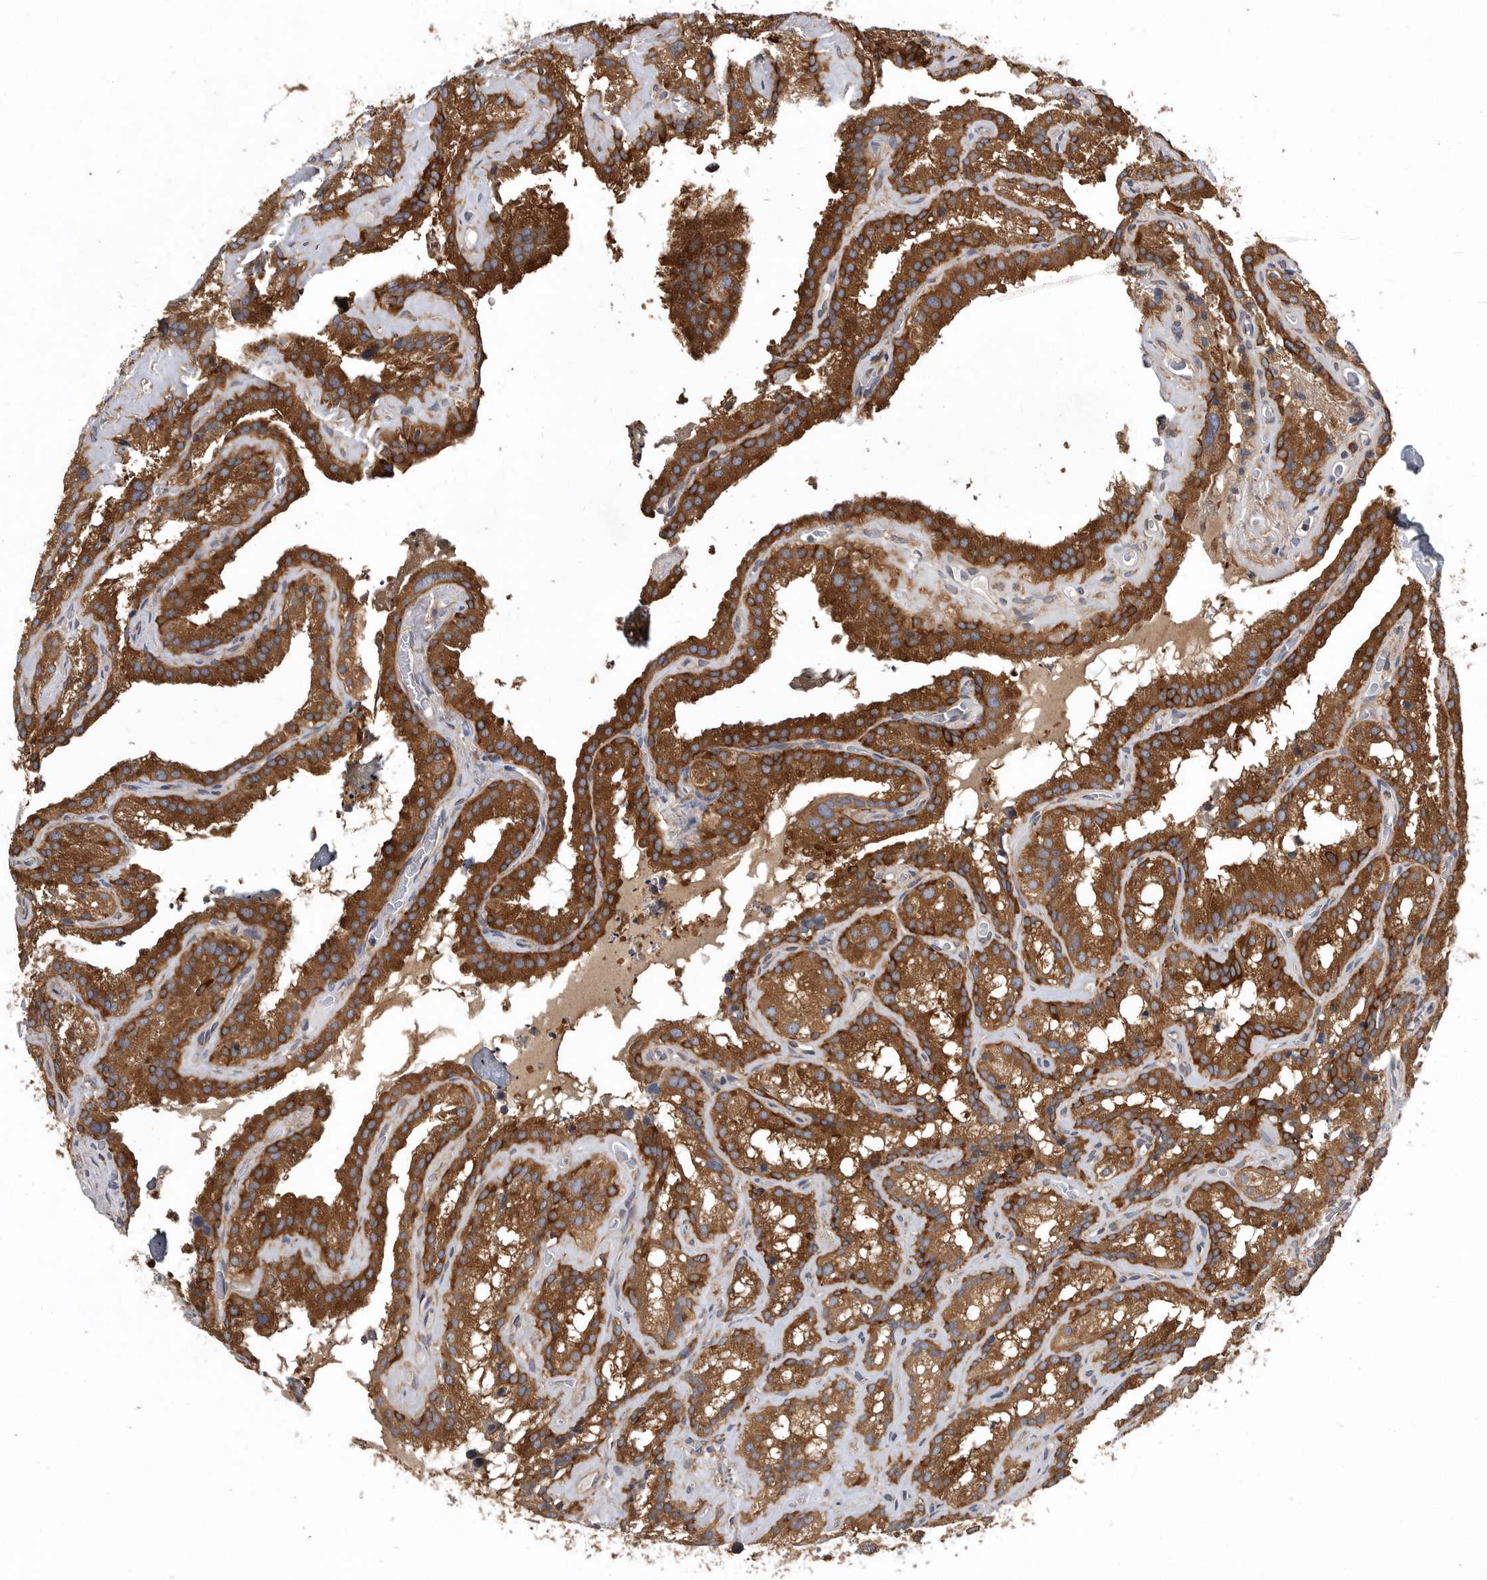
{"staining": {"intensity": "strong", "quantity": ">75%", "location": "cytoplasmic/membranous"}, "tissue": "seminal vesicle", "cell_type": "Glandular cells", "image_type": "normal", "snomed": [{"axis": "morphology", "description": "Normal tissue, NOS"}, {"axis": "topography", "description": "Prostate"}, {"axis": "topography", "description": "Seminal veicle"}], "caption": "Immunohistochemical staining of normal human seminal vesicle demonstrates strong cytoplasmic/membranous protein staining in about >75% of glandular cells.", "gene": "OXR1", "patient": {"sex": "male", "age": 59}}